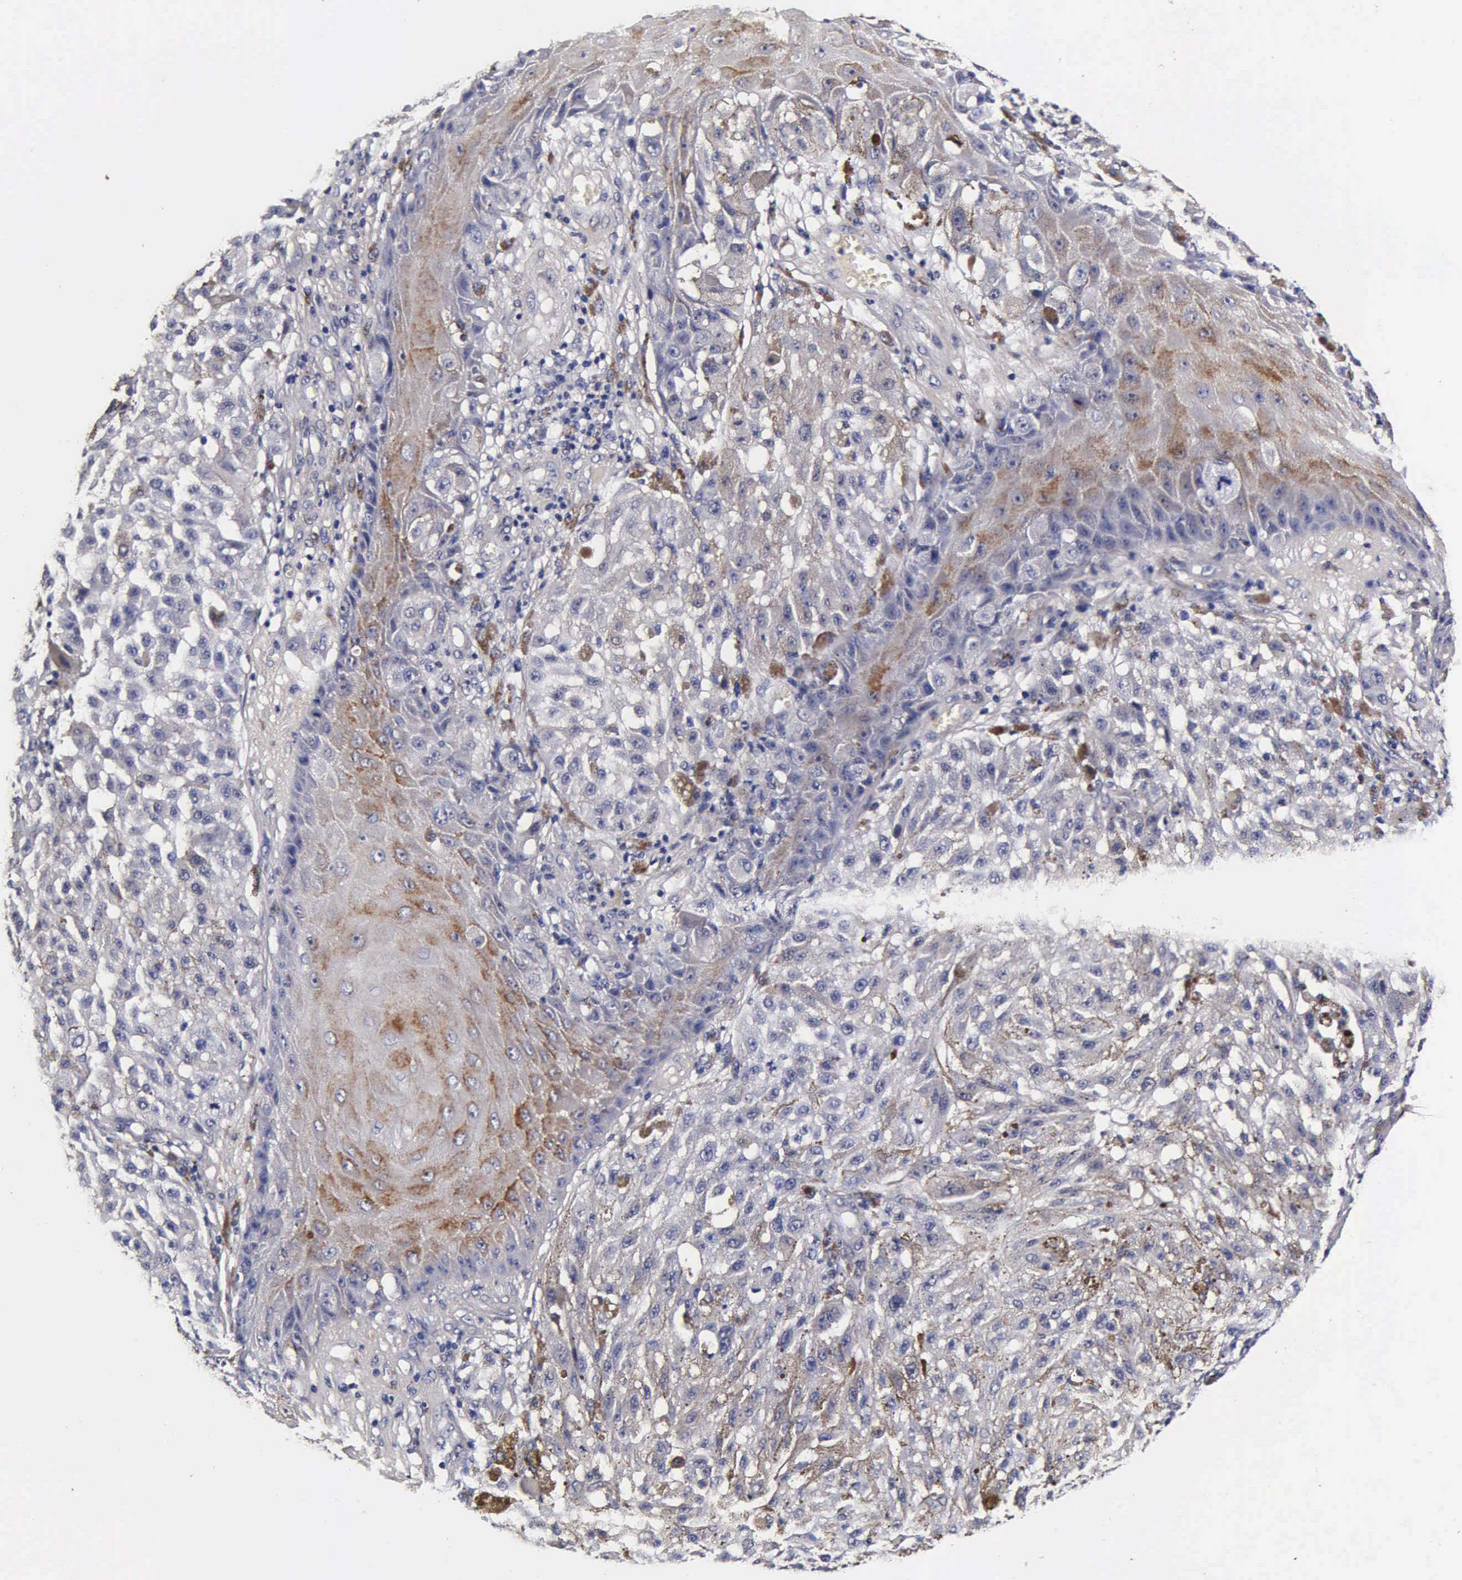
{"staining": {"intensity": "negative", "quantity": "none", "location": "none"}, "tissue": "melanoma", "cell_type": "Tumor cells", "image_type": "cancer", "snomed": [{"axis": "morphology", "description": "Malignant melanoma, NOS"}, {"axis": "topography", "description": "Skin"}], "caption": "Protein analysis of malignant melanoma displays no significant positivity in tumor cells.", "gene": "CST3", "patient": {"sex": "female", "age": 64}}